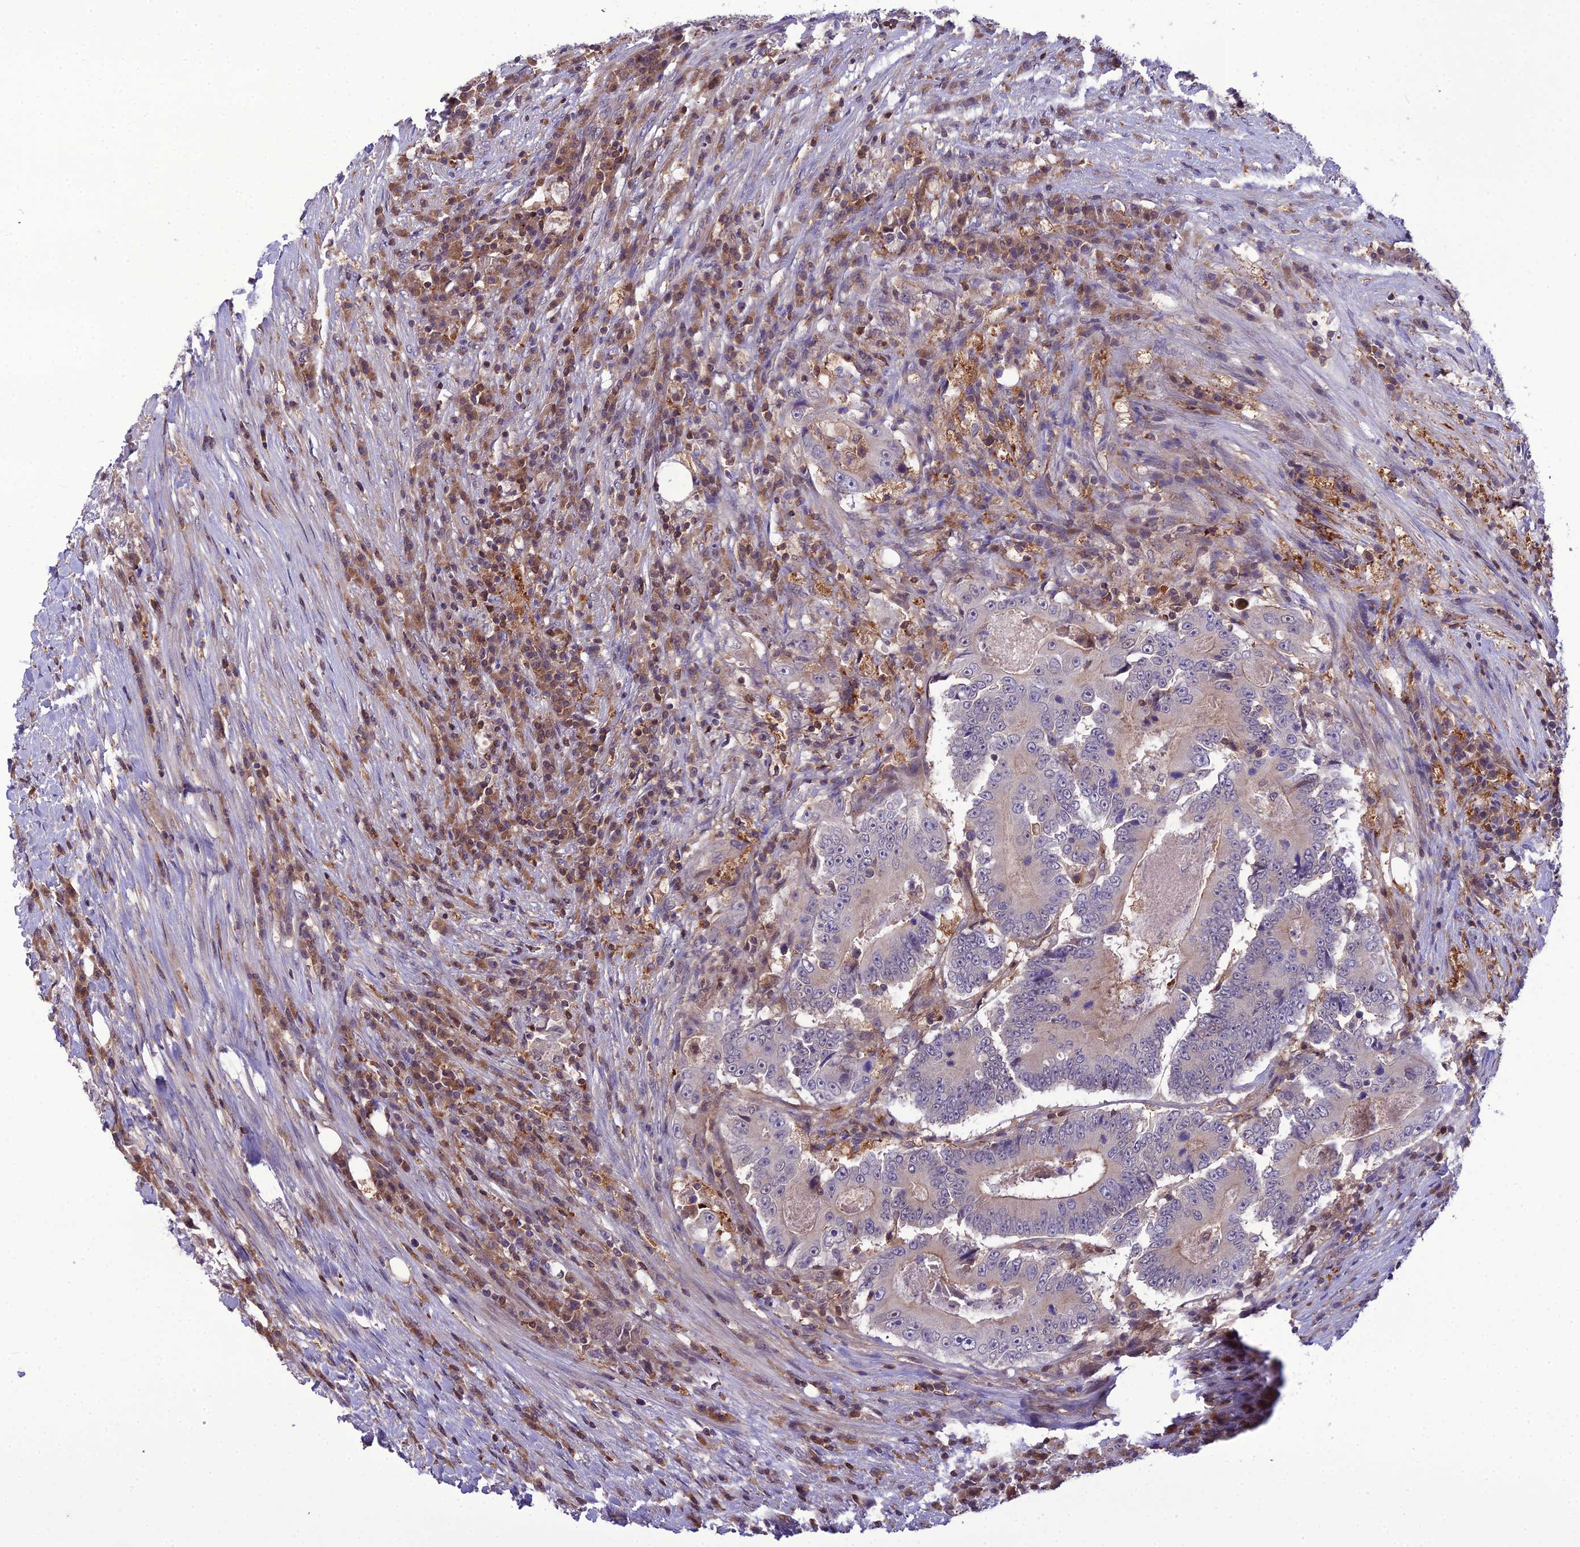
{"staining": {"intensity": "weak", "quantity": "25%-75%", "location": "cytoplasmic/membranous"}, "tissue": "colorectal cancer", "cell_type": "Tumor cells", "image_type": "cancer", "snomed": [{"axis": "morphology", "description": "Adenocarcinoma, NOS"}, {"axis": "topography", "description": "Colon"}], "caption": "Weak cytoplasmic/membranous staining for a protein is identified in approximately 25%-75% of tumor cells of colorectal cancer using immunohistochemistry (IHC).", "gene": "GDF6", "patient": {"sex": "male", "age": 83}}